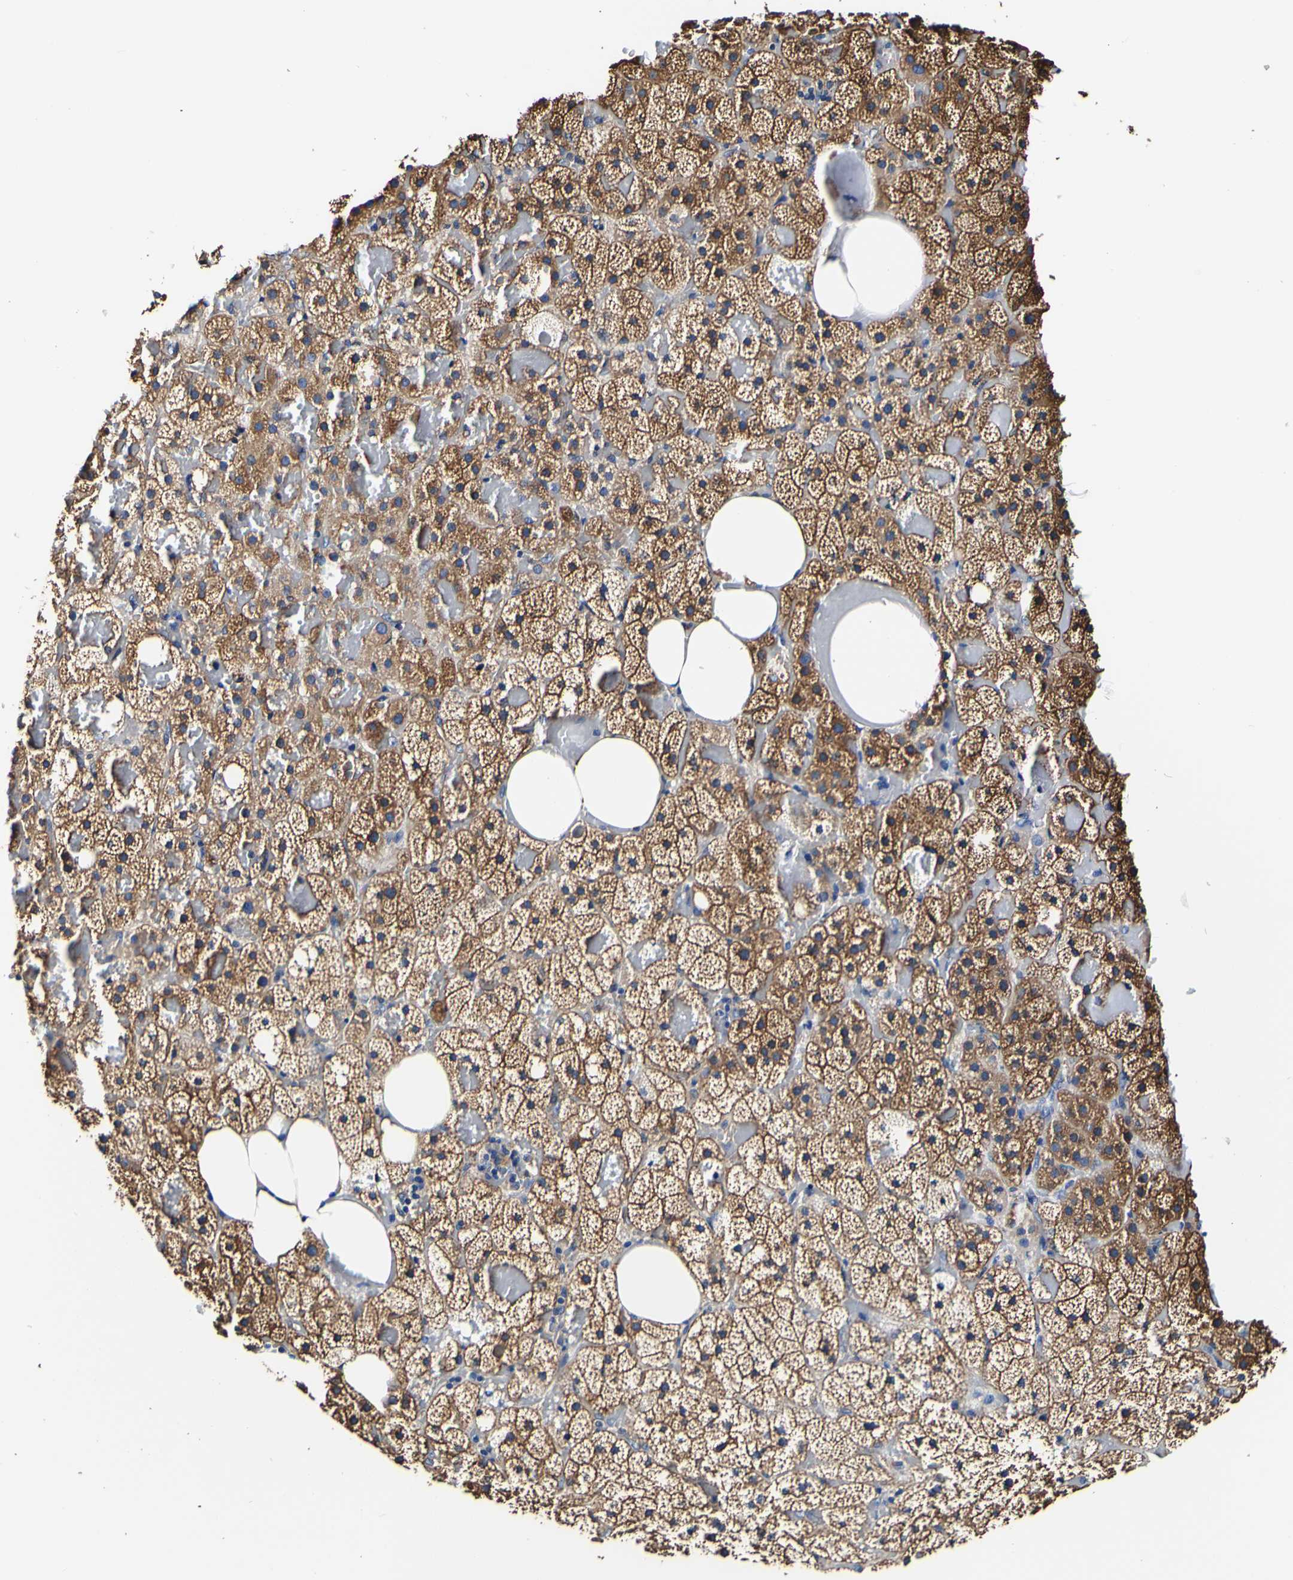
{"staining": {"intensity": "moderate", "quantity": ">75%", "location": "cytoplasmic/membranous"}, "tissue": "adrenal gland", "cell_type": "Glandular cells", "image_type": "normal", "snomed": [{"axis": "morphology", "description": "Normal tissue, NOS"}, {"axis": "topography", "description": "Adrenal gland"}], "caption": "Brown immunohistochemical staining in normal adrenal gland displays moderate cytoplasmic/membranous expression in about >75% of glandular cells.", "gene": "P4HB", "patient": {"sex": "female", "age": 59}}